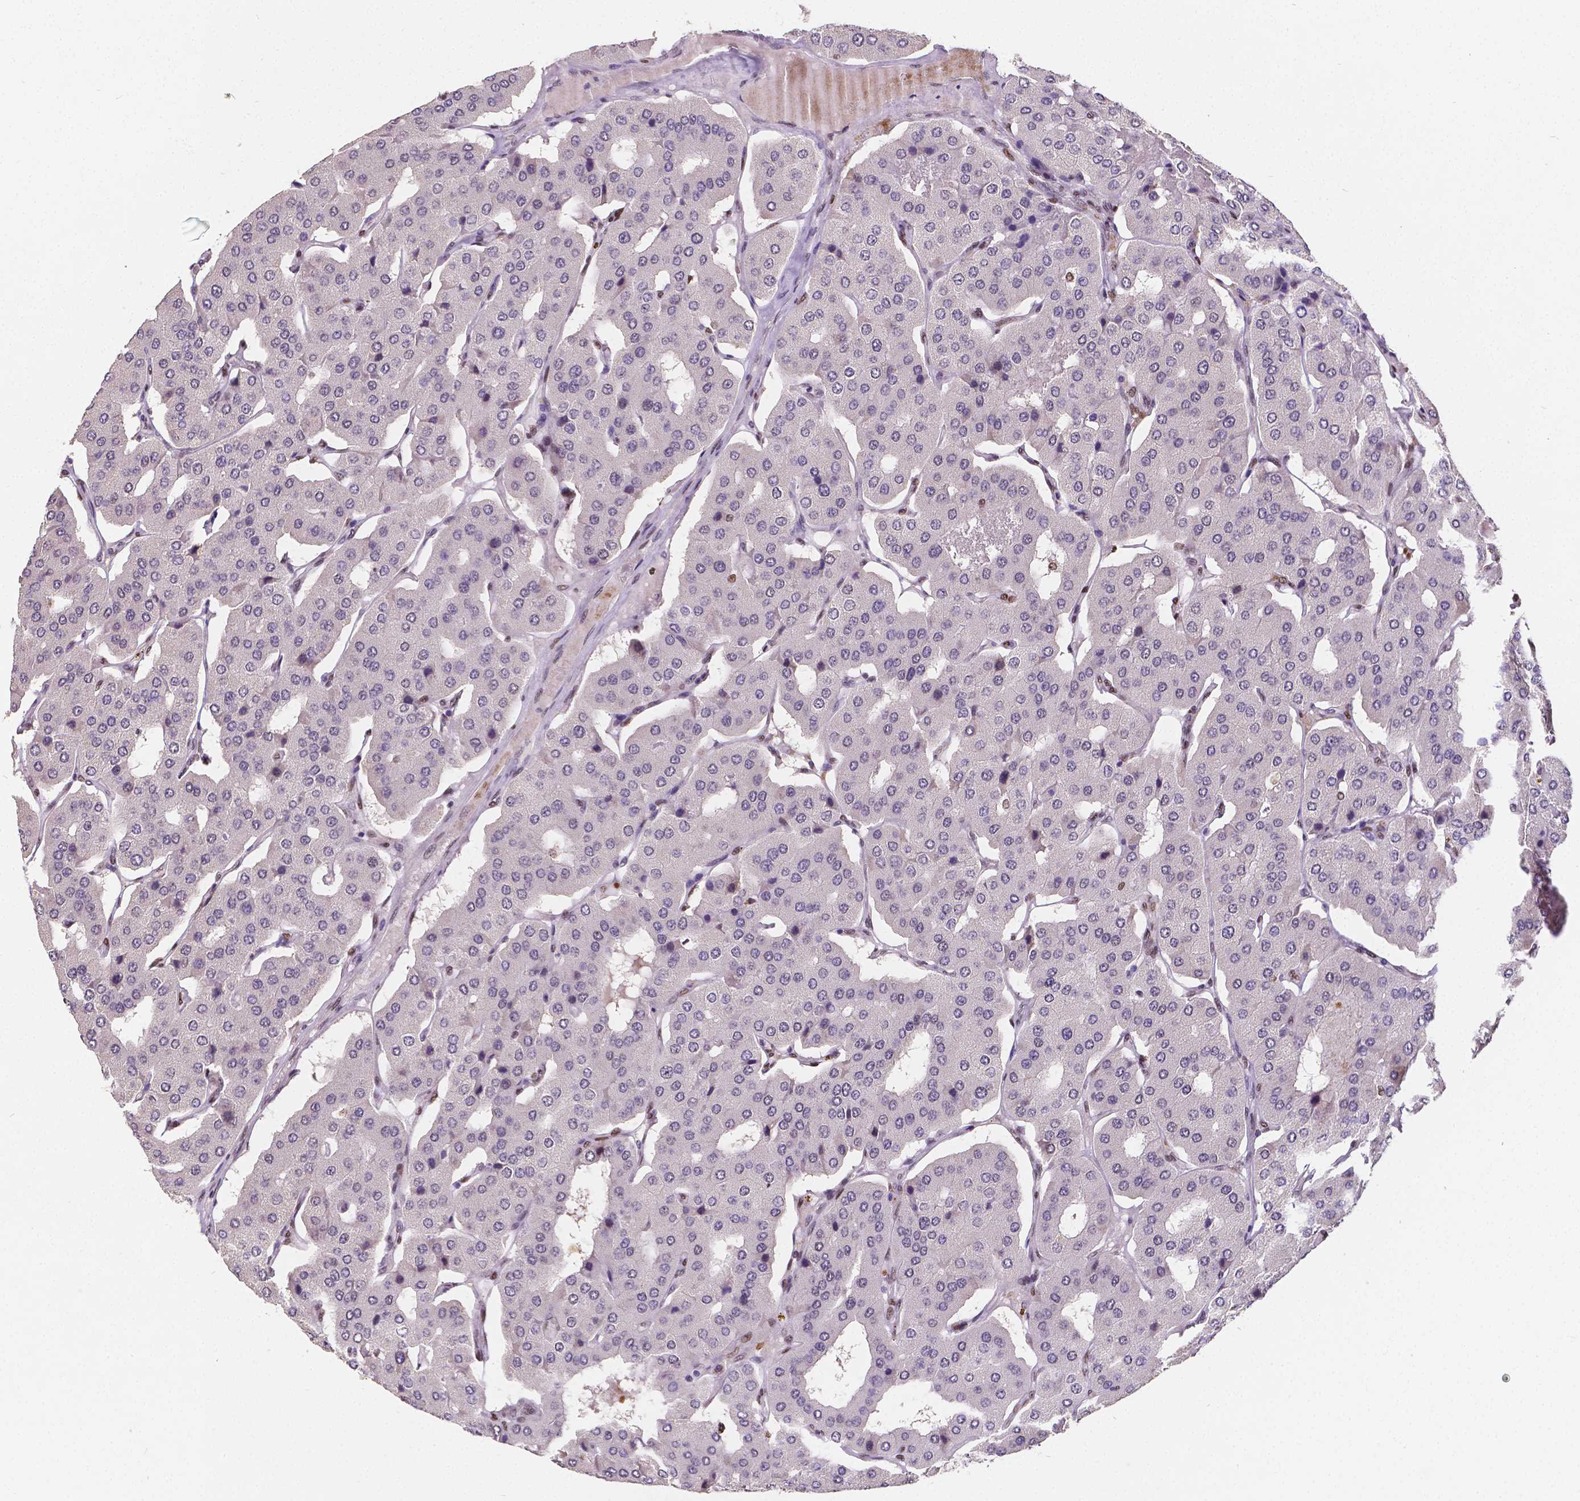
{"staining": {"intensity": "negative", "quantity": "none", "location": "none"}, "tissue": "parathyroid gland", "cell_type": "Glandular cells", "image_type": "normal", "snomed": [{"axis": "morphology", "description": "Normal tissue, NOS"}, {"axis": "morphology", "description": "Adenoma, NOS"}, {"axis": "topography", "description": "Parathyroid gland"}], "caption": "This image is of benign parathyroid gland stained with immunohistochemistry (IHC) to label a protein in brown with the nuclei are counter-stained blue. There is no staining in glandular cells.", "gene": "MEF2C", "patient": {"sex": "female", "age": 86}}